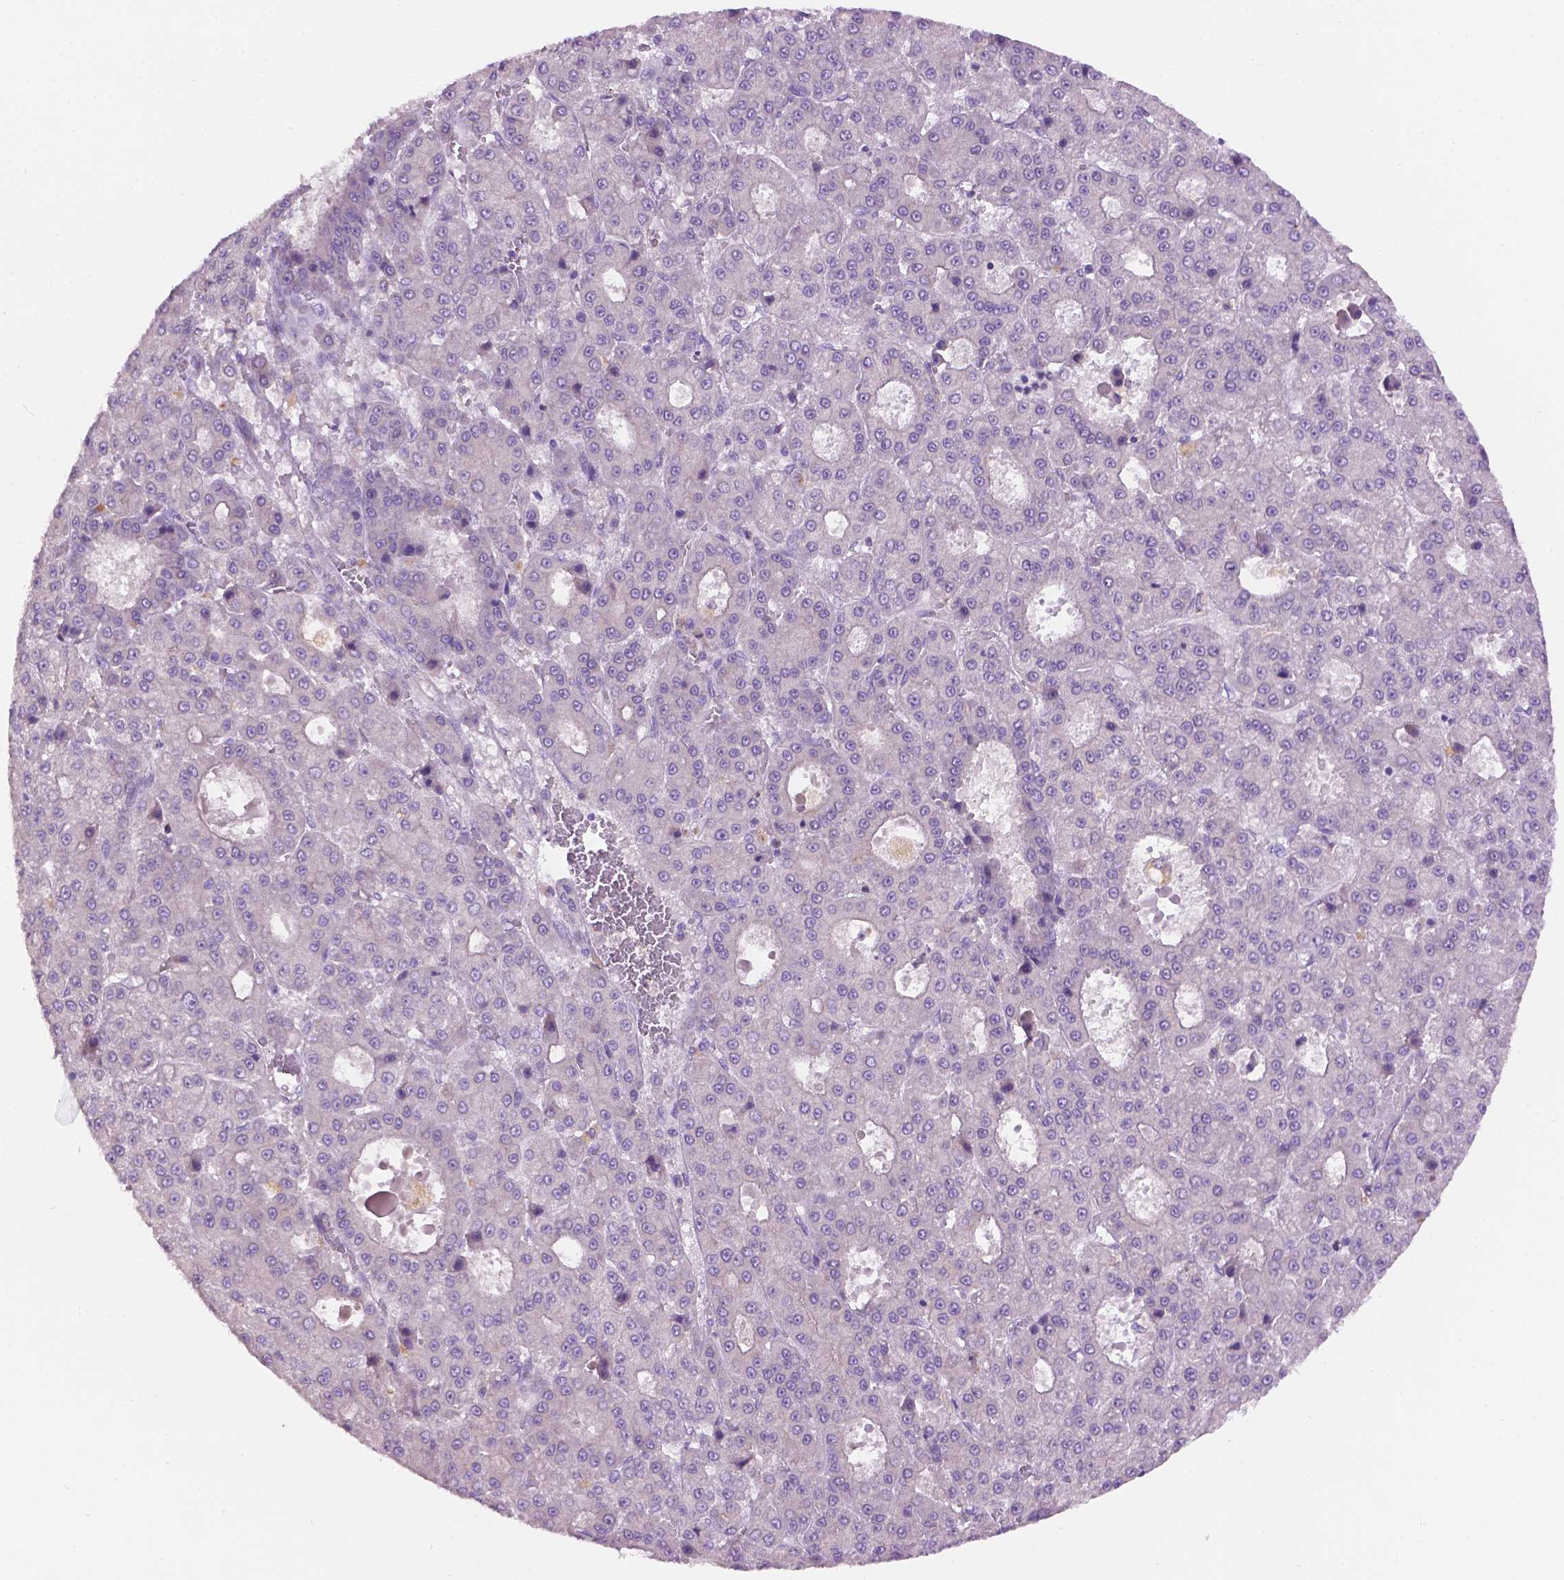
{"staining": {"intensity": "negative", "quantity": "none", "location": "none"}, "tissue": "liver cancer", "cell_type": "Tumor cells", "image_type": "cancer", "snomed": [{"axis": "morphology", "description": "Carcinoma, Hepatocellular, NOS"}, {"axis": "topography", "description": "Liver"}], "caption": "Immunohistochemical staining of hepatocellular carcinoma (liver) demonstrates no significant positivity in tumor cells. (IHC, brightfield microscopy, high magnification).", "gene": "CDH7", "patient": {"sex": "male", "age": 70}}